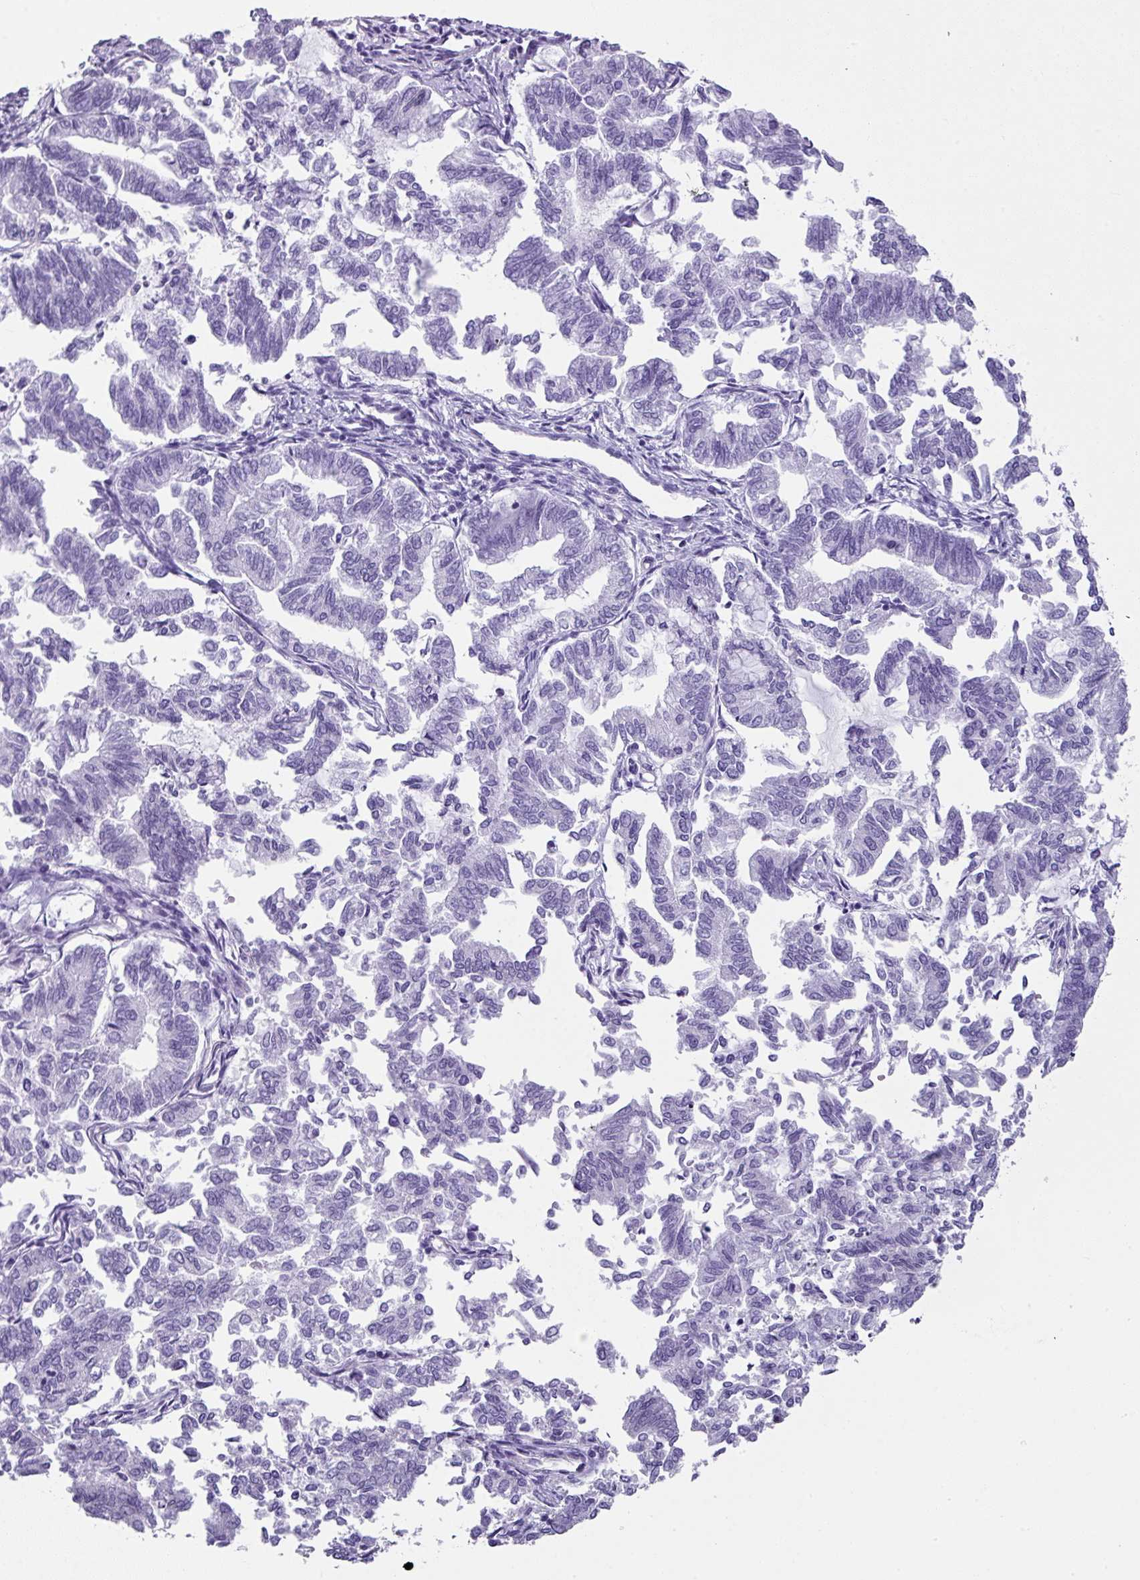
{"staining": {"intensity": "negative", "quantity": "none", "location": "none"}, "tissue": "endometrial cancer", "cell_type": "Tumor cells", "image_type": "cancer", "snomed": [{"axis": "morphology", "description": "Adenocarcinoma, NOS"}, {"axis": "topography", "description": "Endometrium"}], "caption": "Immunohistochemistry (IHC) image of human endometrial cancer (adenocarcinoma) stained for a protein (brown), which exhibits no positivity in tumor cells. (DAB (3,3'-diaminobenzidine) immunohistochemistry (IHC), high magnification).", "gene": "PALS2", "patient": {"sex": "female", "age": 79}}